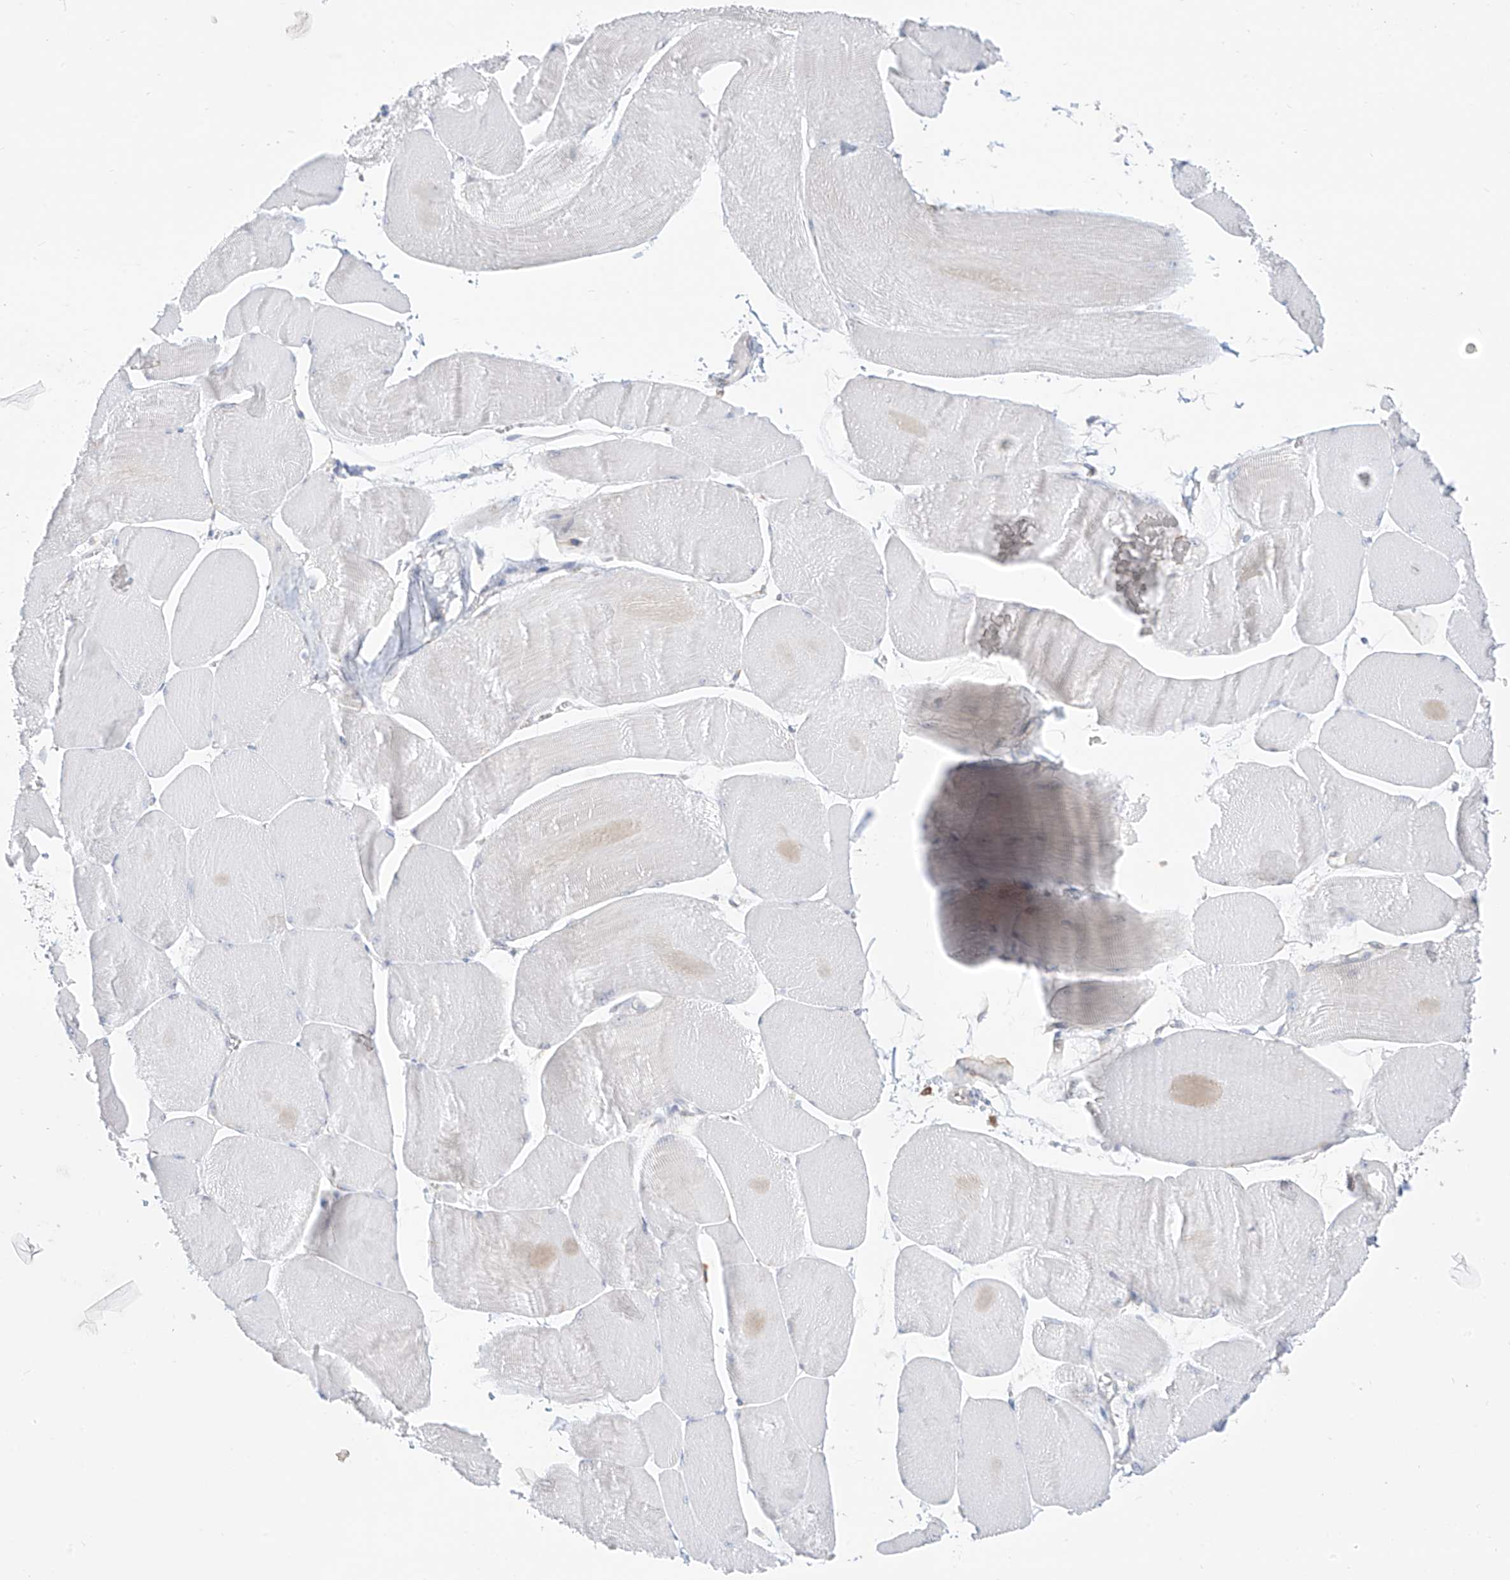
{"staining": {"intensity": "negative", "quantity": "none", "location": "none"}, "tissue": "skeletal muscle", "cell_type": "Myocytes", "image_type": "normal", "snomed": [{"axis": "morphology", "description": "Normal tissue, NOS"}, {"axis": "morphology", "description": "Basal cell carcinoma"}, {"axis": "topography", "description": "Skeletal muscle"}], "caption": "Immunohistochemical staining of unremarkable human skeletal muscle exhibits no significant staining in myocytes.", "gene": "SYTL3", "patient": {"sex": "female", "age": 64}}